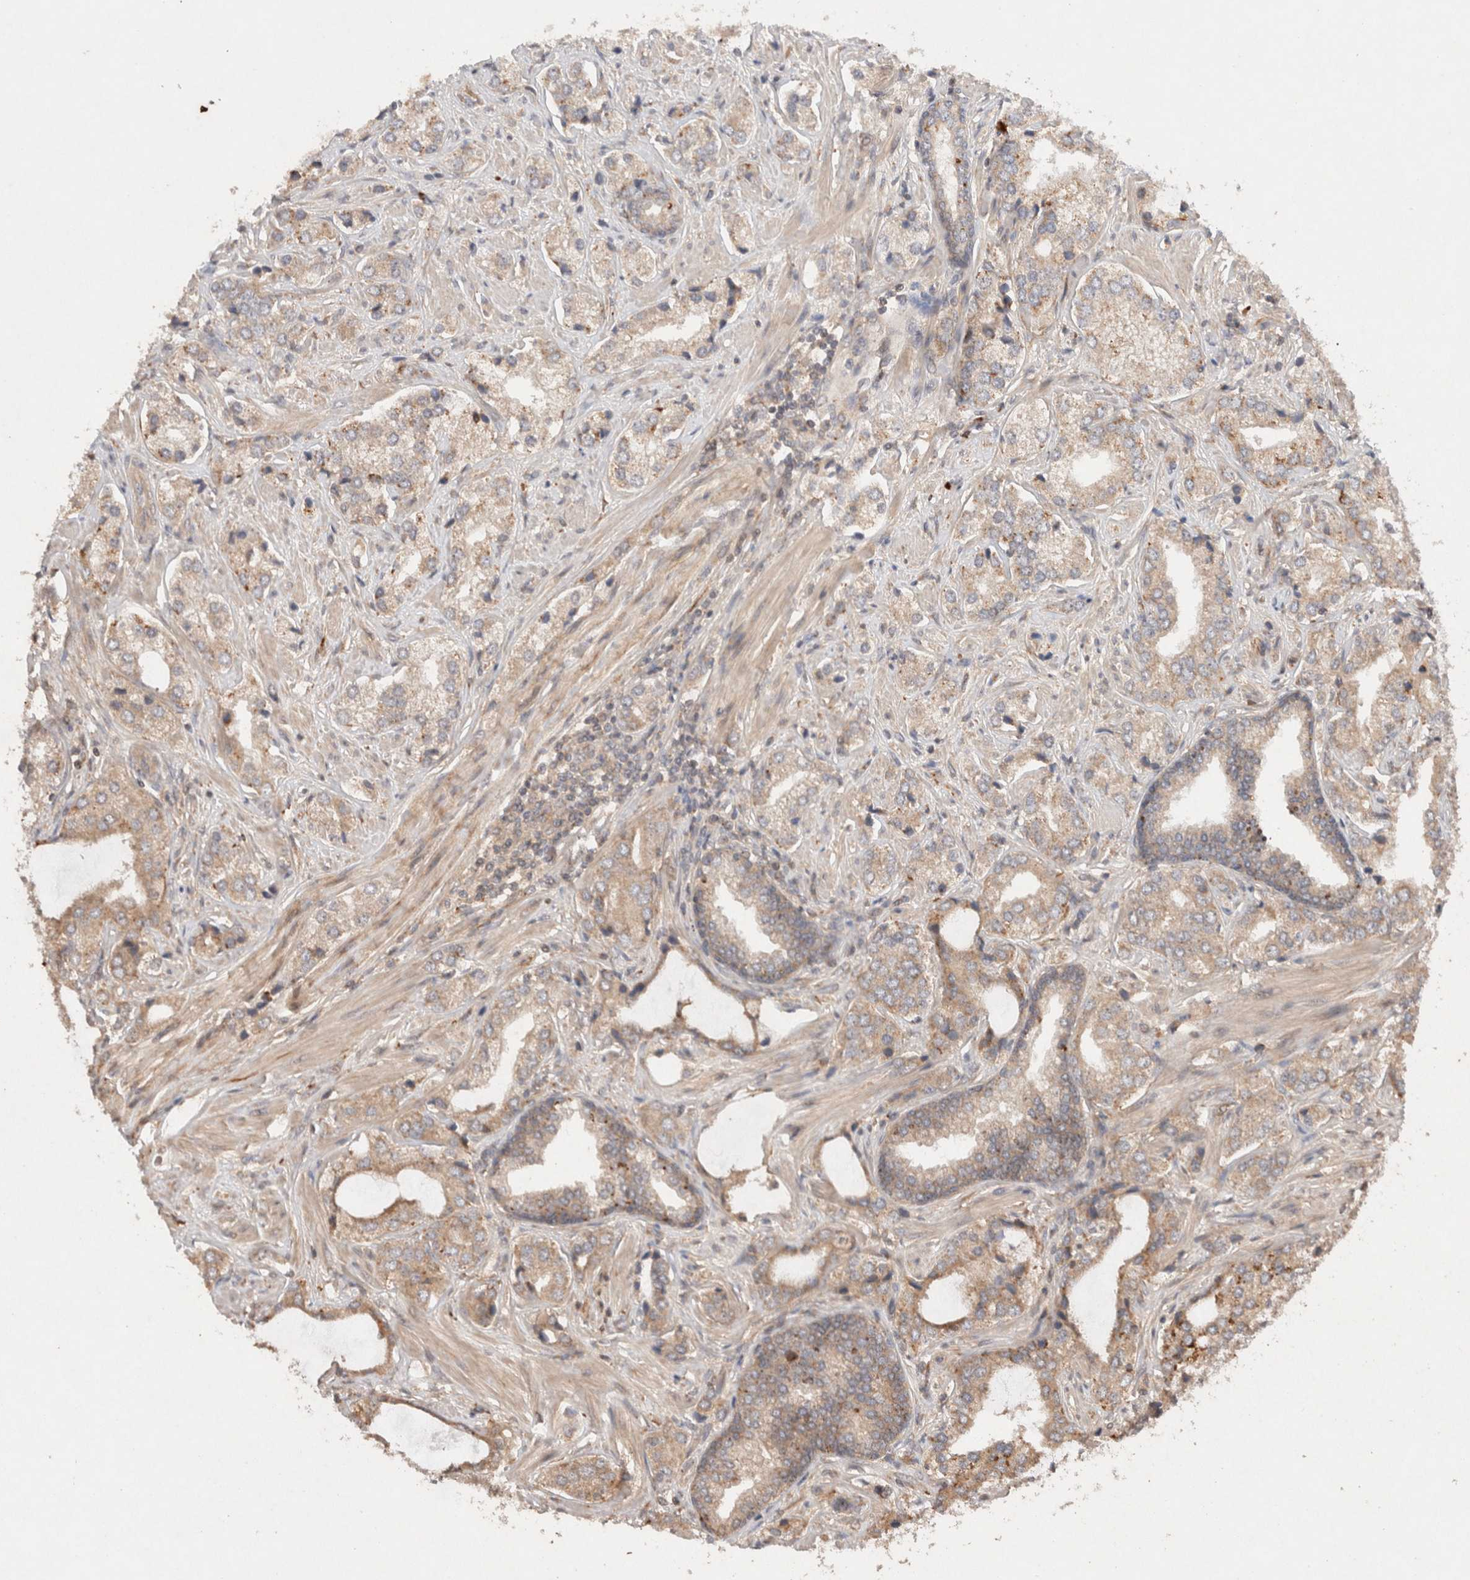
{"staining": {"intensity": "weak", "quantity": ">75%", "location": "cytoplasmic/membranous"}, "tissue": "prostate cancer", "cell_type": "Tumor cells", "image_type": "cancer", "snomed": [{"axis": "morphology", "description": "Adenocarcinoma, High grade"}, {"axis": "topography", "description": "Prostate"}], "caption": "Prostate cancer (high-grade adenocarcinoma) stained with DAB immunohistochemistry displays low levels of weak cytoplasmic/membranous positivity in about >75% of tumor cells. (brown staining indicates protein expression, while blue staining denotes nuclei).", "gene": "KLHL20", "patient": {"sex": "male", "age": 66}}